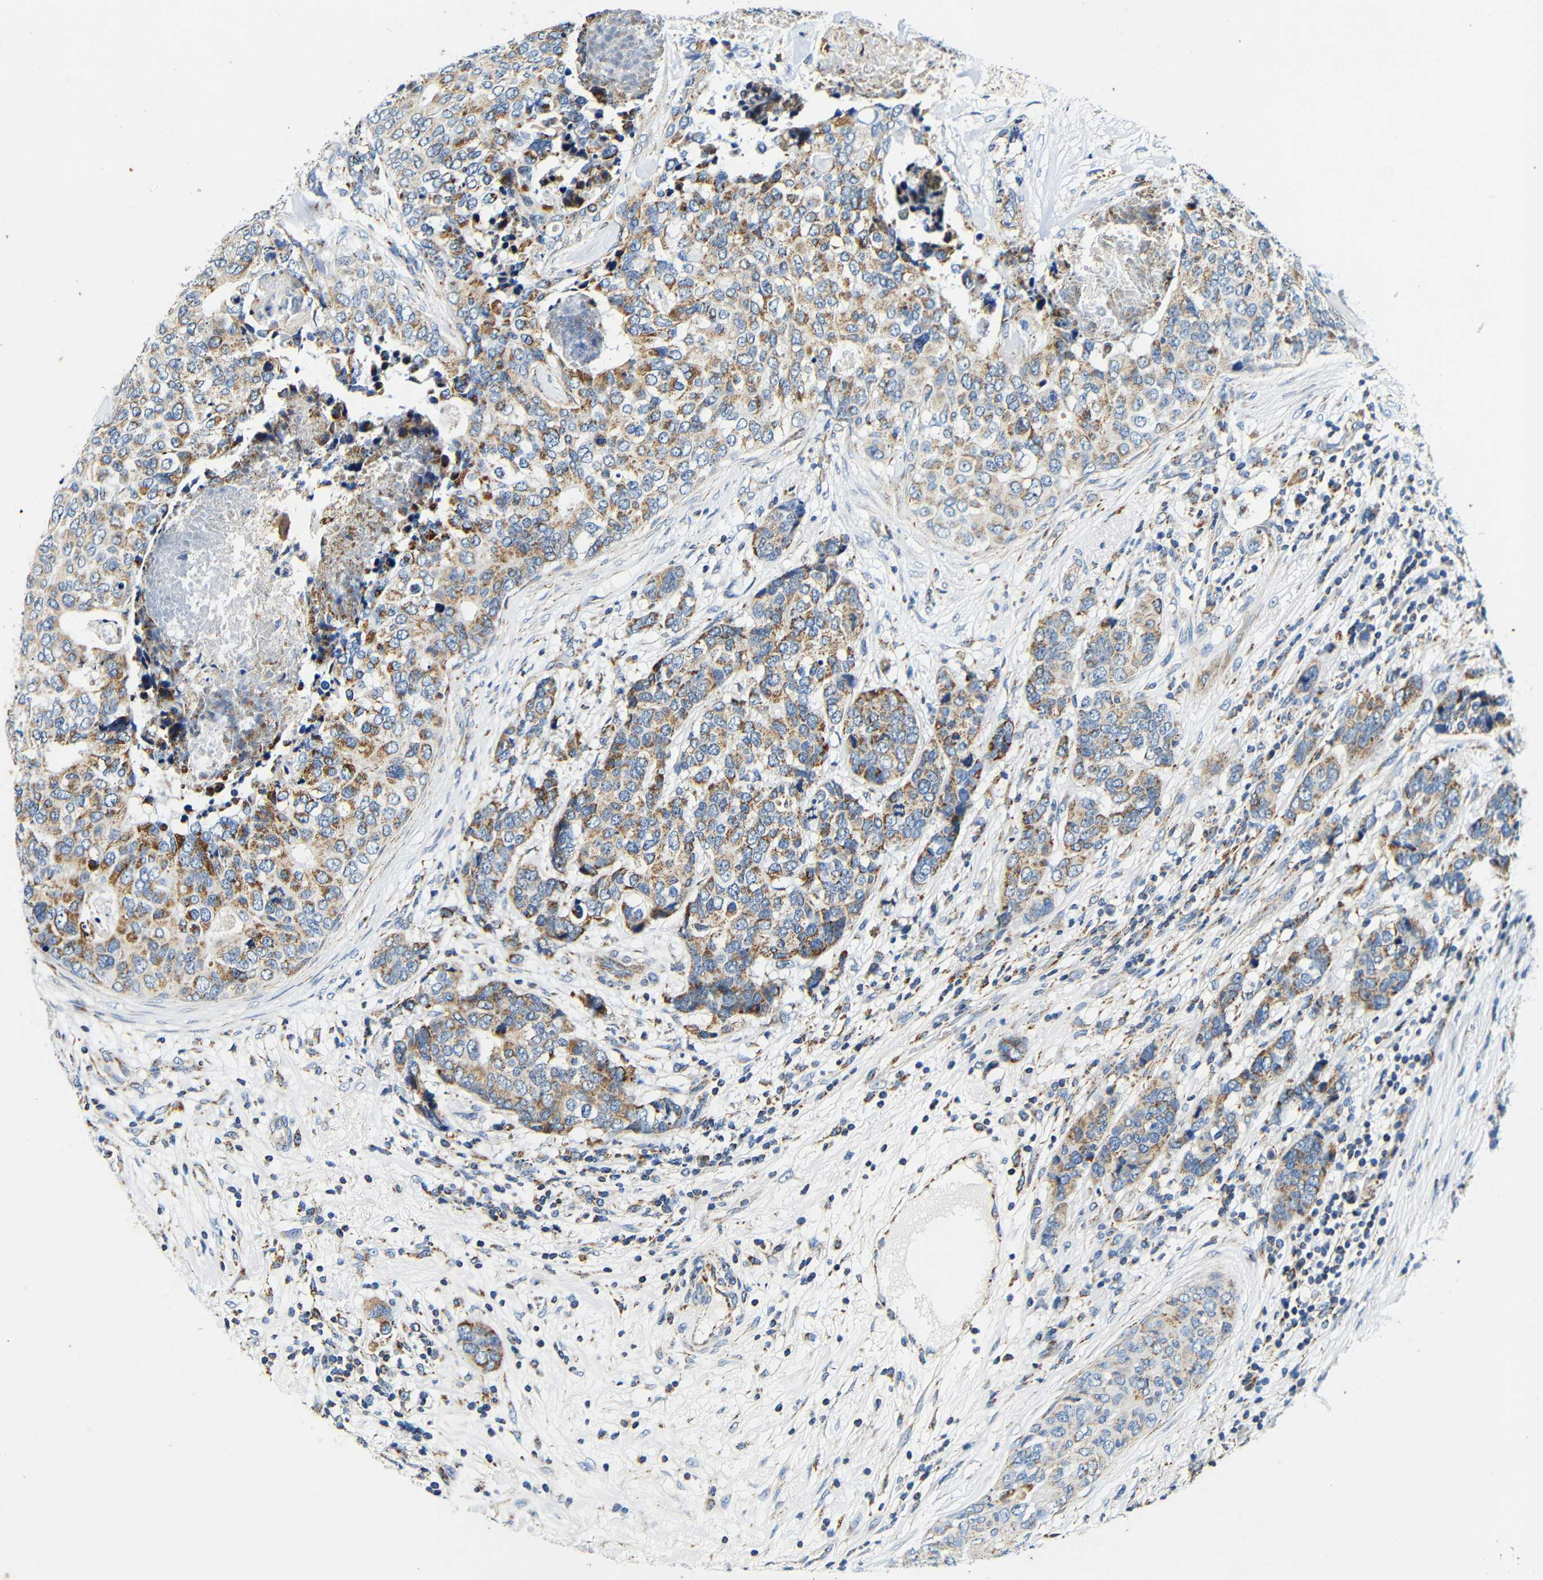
{"staining": {"intensity": "moderate", "quantity": "25%-75%", "location": "cytoplasmic/membranous"}, "tissue": "breast cancer", "cell_type": "Tumor cells", "image_type": "cancer", "snomed": [{"axis": "morphology", "description": "Duct carcinoma"}, {"axis": "topography", "description": "Breast"}], "caption": "This is an image of IHC staining of intraductal carcinoma (breast), which shows moderate positivity in the cytoplasmic/membranous of tumor cells.", "gene": "GALNT18", "patient": {"sex": "female", "age": 68}}